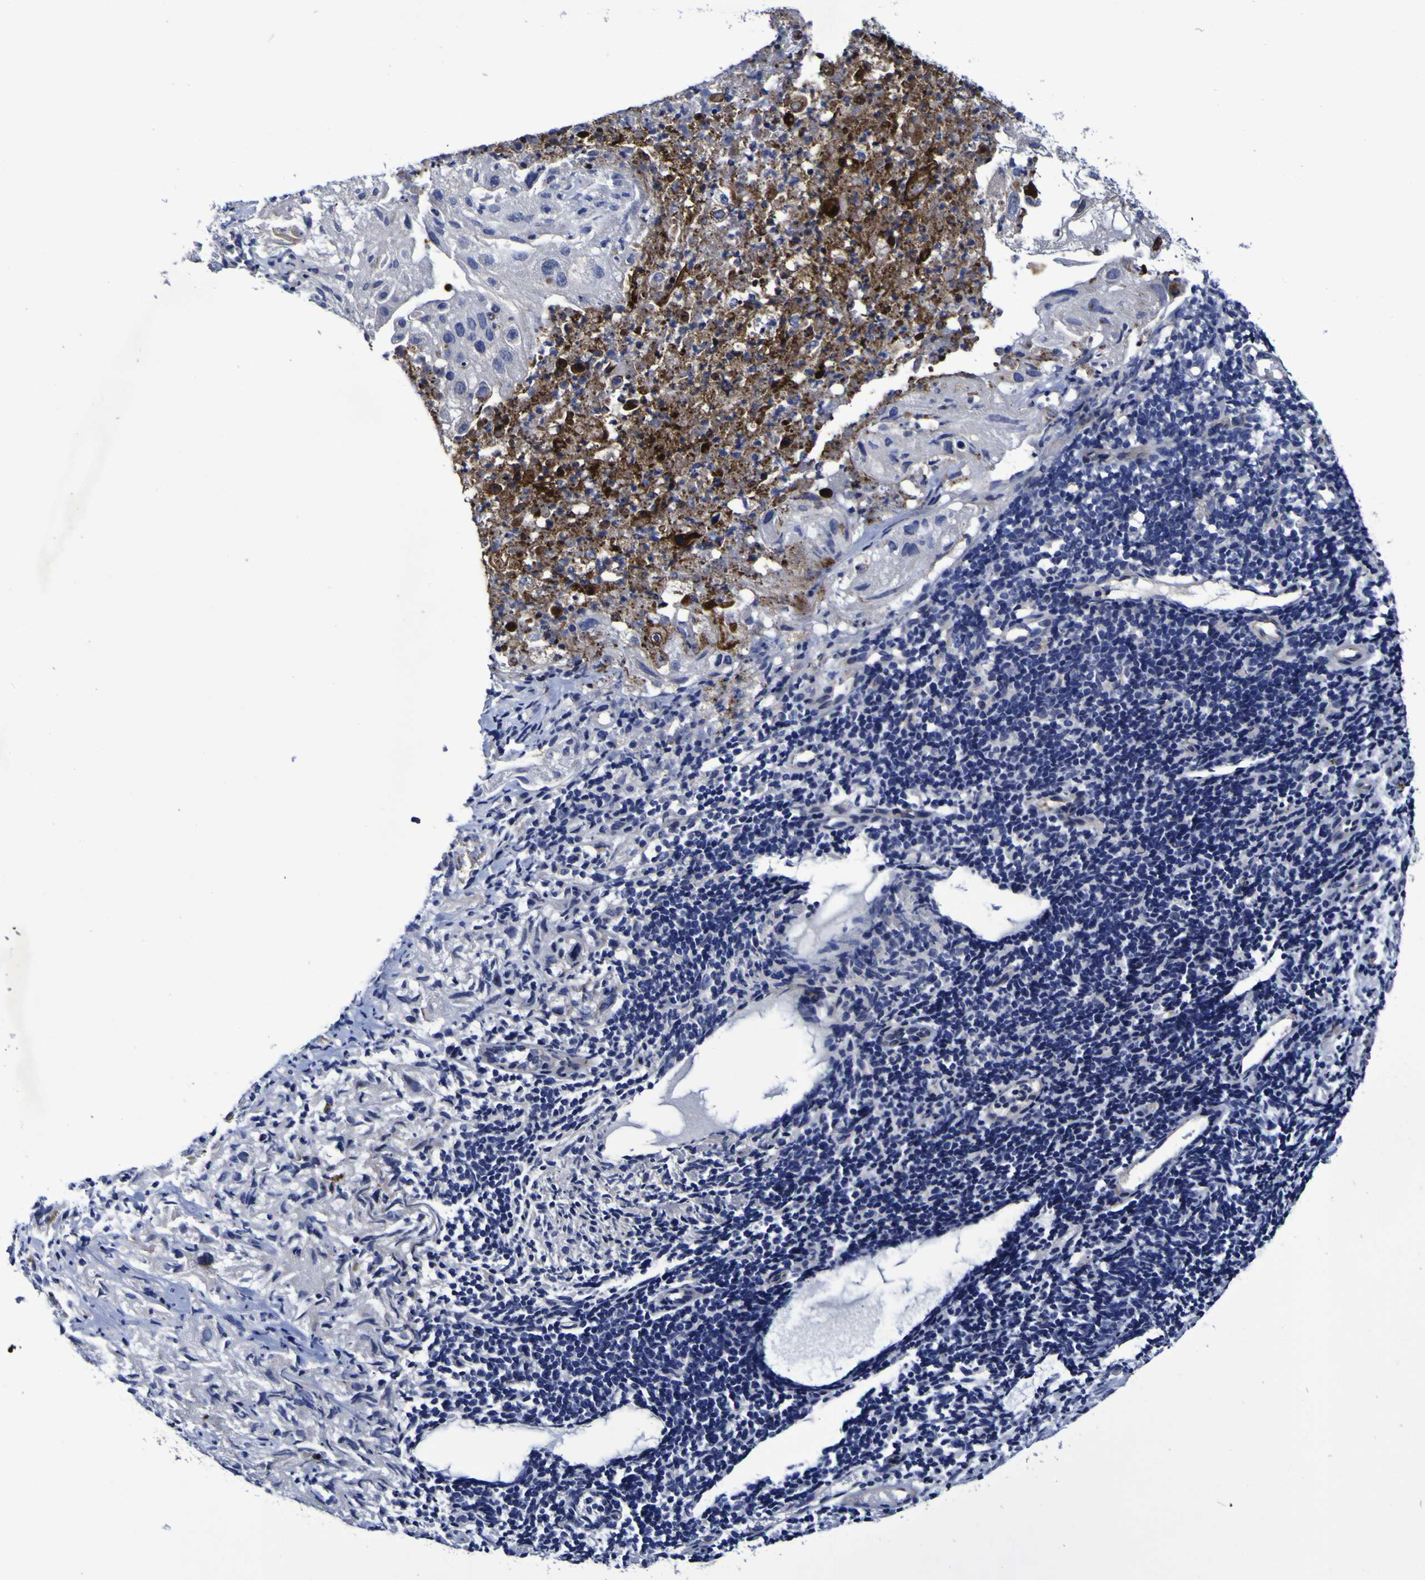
{"staining": {"intensity": "moderate", "quantity": "<25%", "location": "cytoplasmic/membranous"}, "tissue": "lung cancer", "cell_type": "Tumor cells", "image_type": "cancer", "snomed": [{"axis": "morphology", "description": "Inflammation, NOS"}, {"axis": "morphology", "description": "Squamous cell carcinoma, NOS"}, {"axis": "topography", "description": "Lymph node"}, {"axis": "topography", "description": "Soft tissue"}, {"axis": "topography", "description": "Lung"}], "caption": "Lung squamous cell carcinoma stained with a brown dye displays moderate cytoplasmic/membranous positive positivity in about <25% of tumor cells.", "gene": "MGLL", "patient": {"sex": "male", "age": 66}}